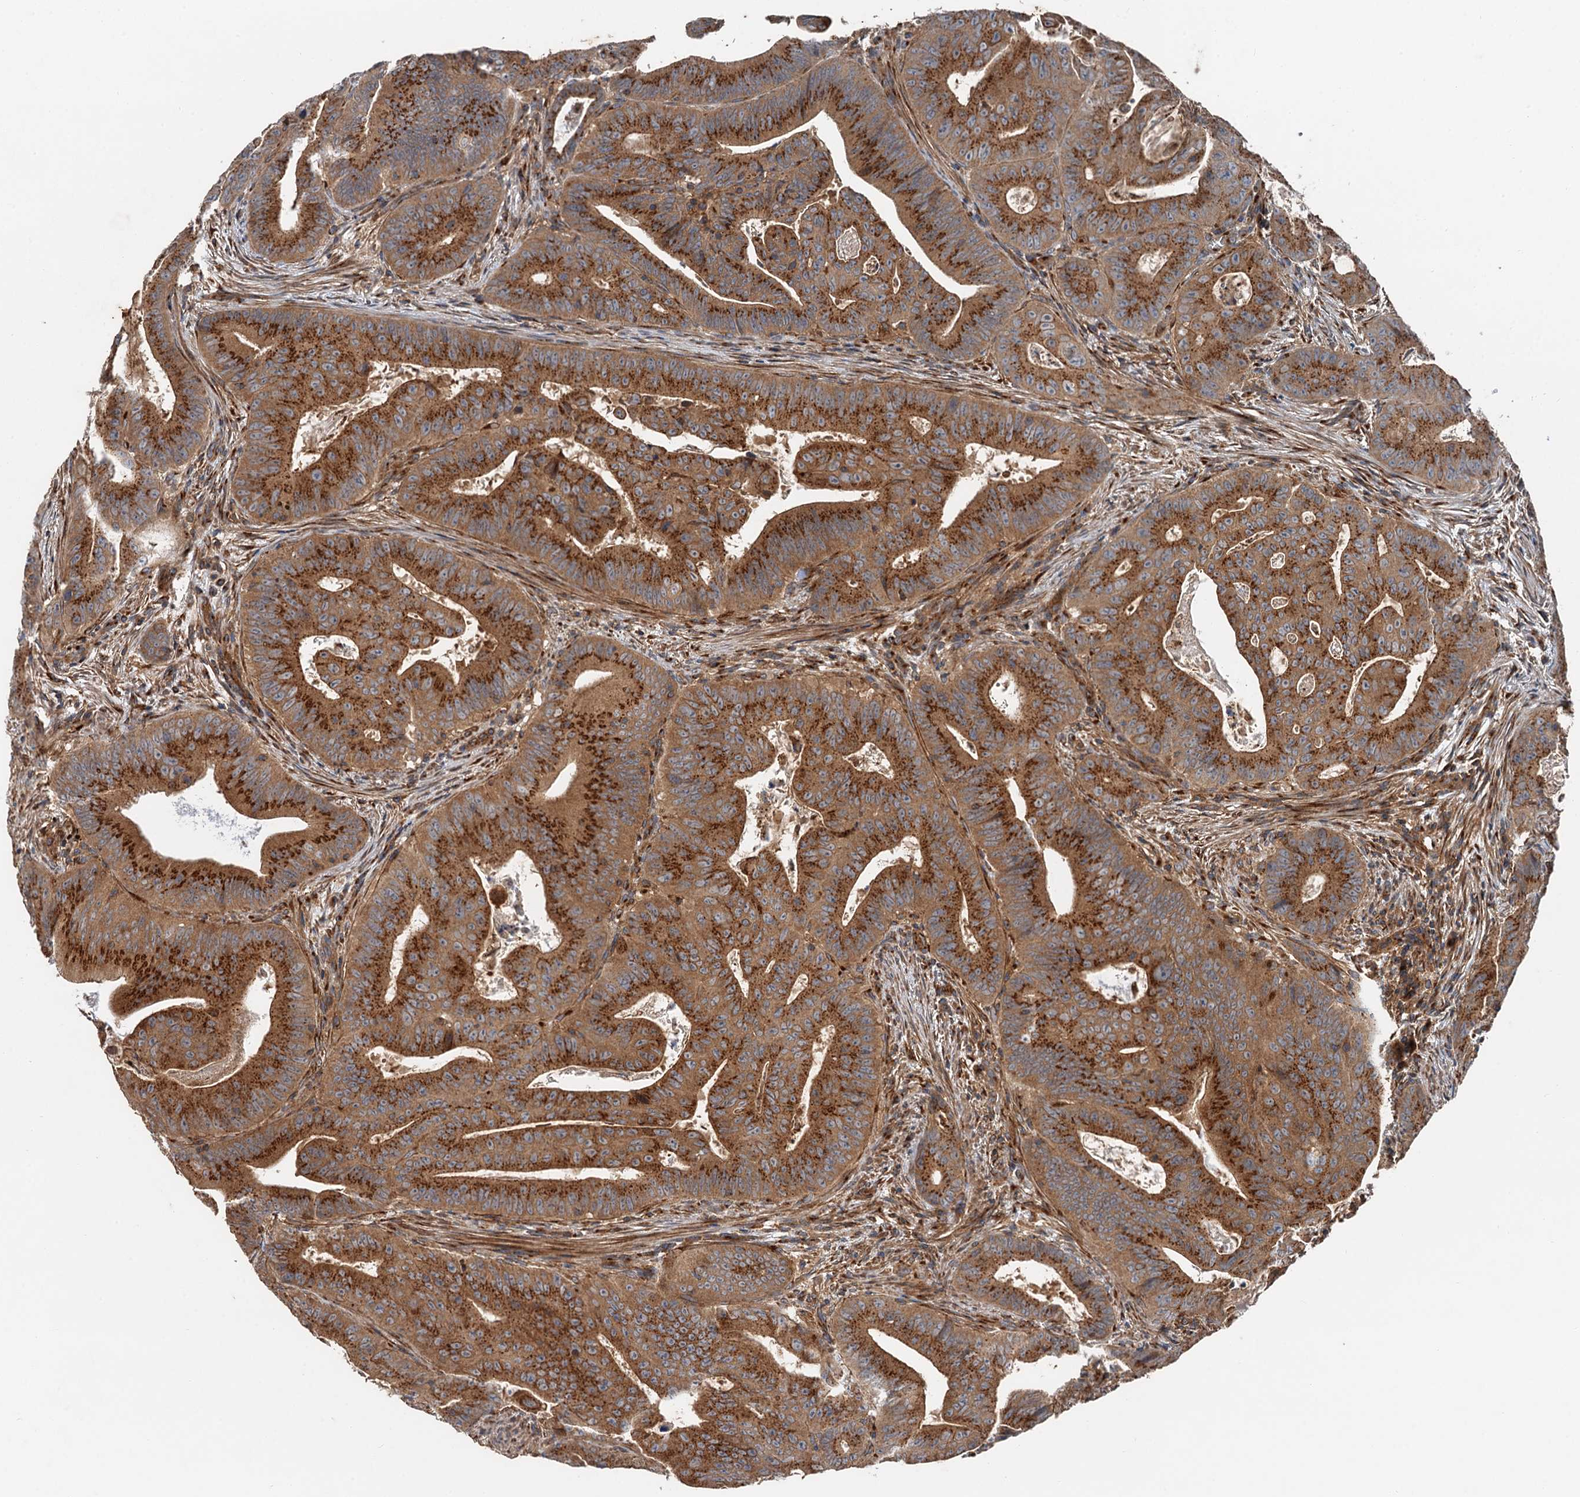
{"staining": {"intensity": "strong", "quantity": ">75%", "location": "cytoplasmic/membranous"}, "tissue": "colorectal cancer", "cell_type": "Tumor cells", "image_type": "cancer", "snomed": [{"axis": "morphology", "description": "Adenocarcinoma, NOS"}, {"axis": "topography", "description": "Rectum"}], "caption": "Colorectal cancer (adenocarcinoma) tissue displays strong cytoplasmic/membranous staining in about >75% of tumor cells, visualized by immunohistochemistry.", "gene": "ANKRD26", "patient": {"sex": "female", "age": 75}}